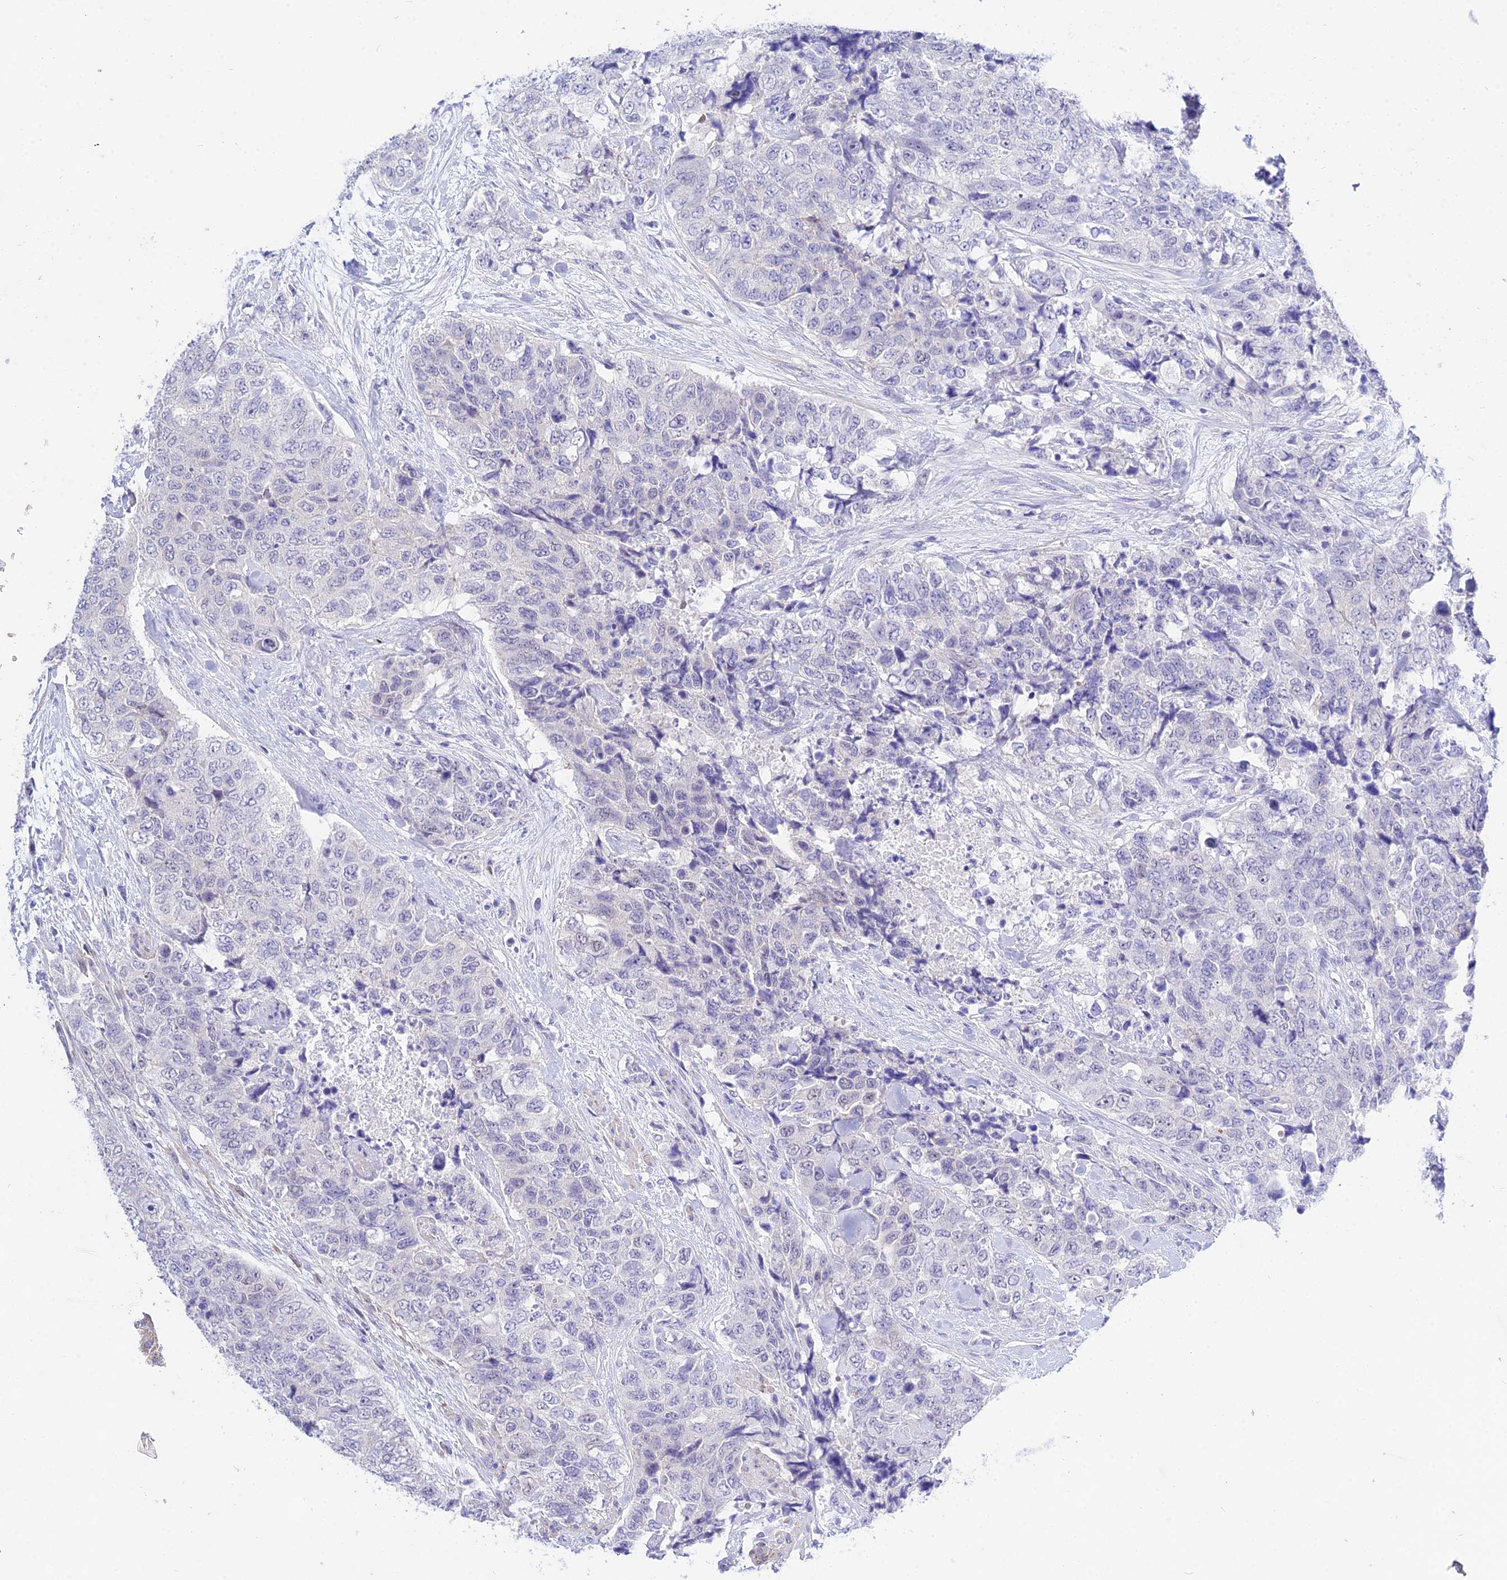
{"staining": {"intensity": "negative", "quantity": "none", "location": "none"}, "tissue": "urothelial cancer", "cell_type": "Tumor cells", "image_type": "cancer", "snomed": [{"axis": "morphology", "description": "Urothelial carcinoma, High grade"}, {"axis": "topography", "description": "Urinary bladder"}], "caption": "A photomicrograph of urothelial cancer stained for a protein shows no brown staining in tumor cells.", "gene": "DEFB107A", "patient": {"sex": "female", "age": 78}}